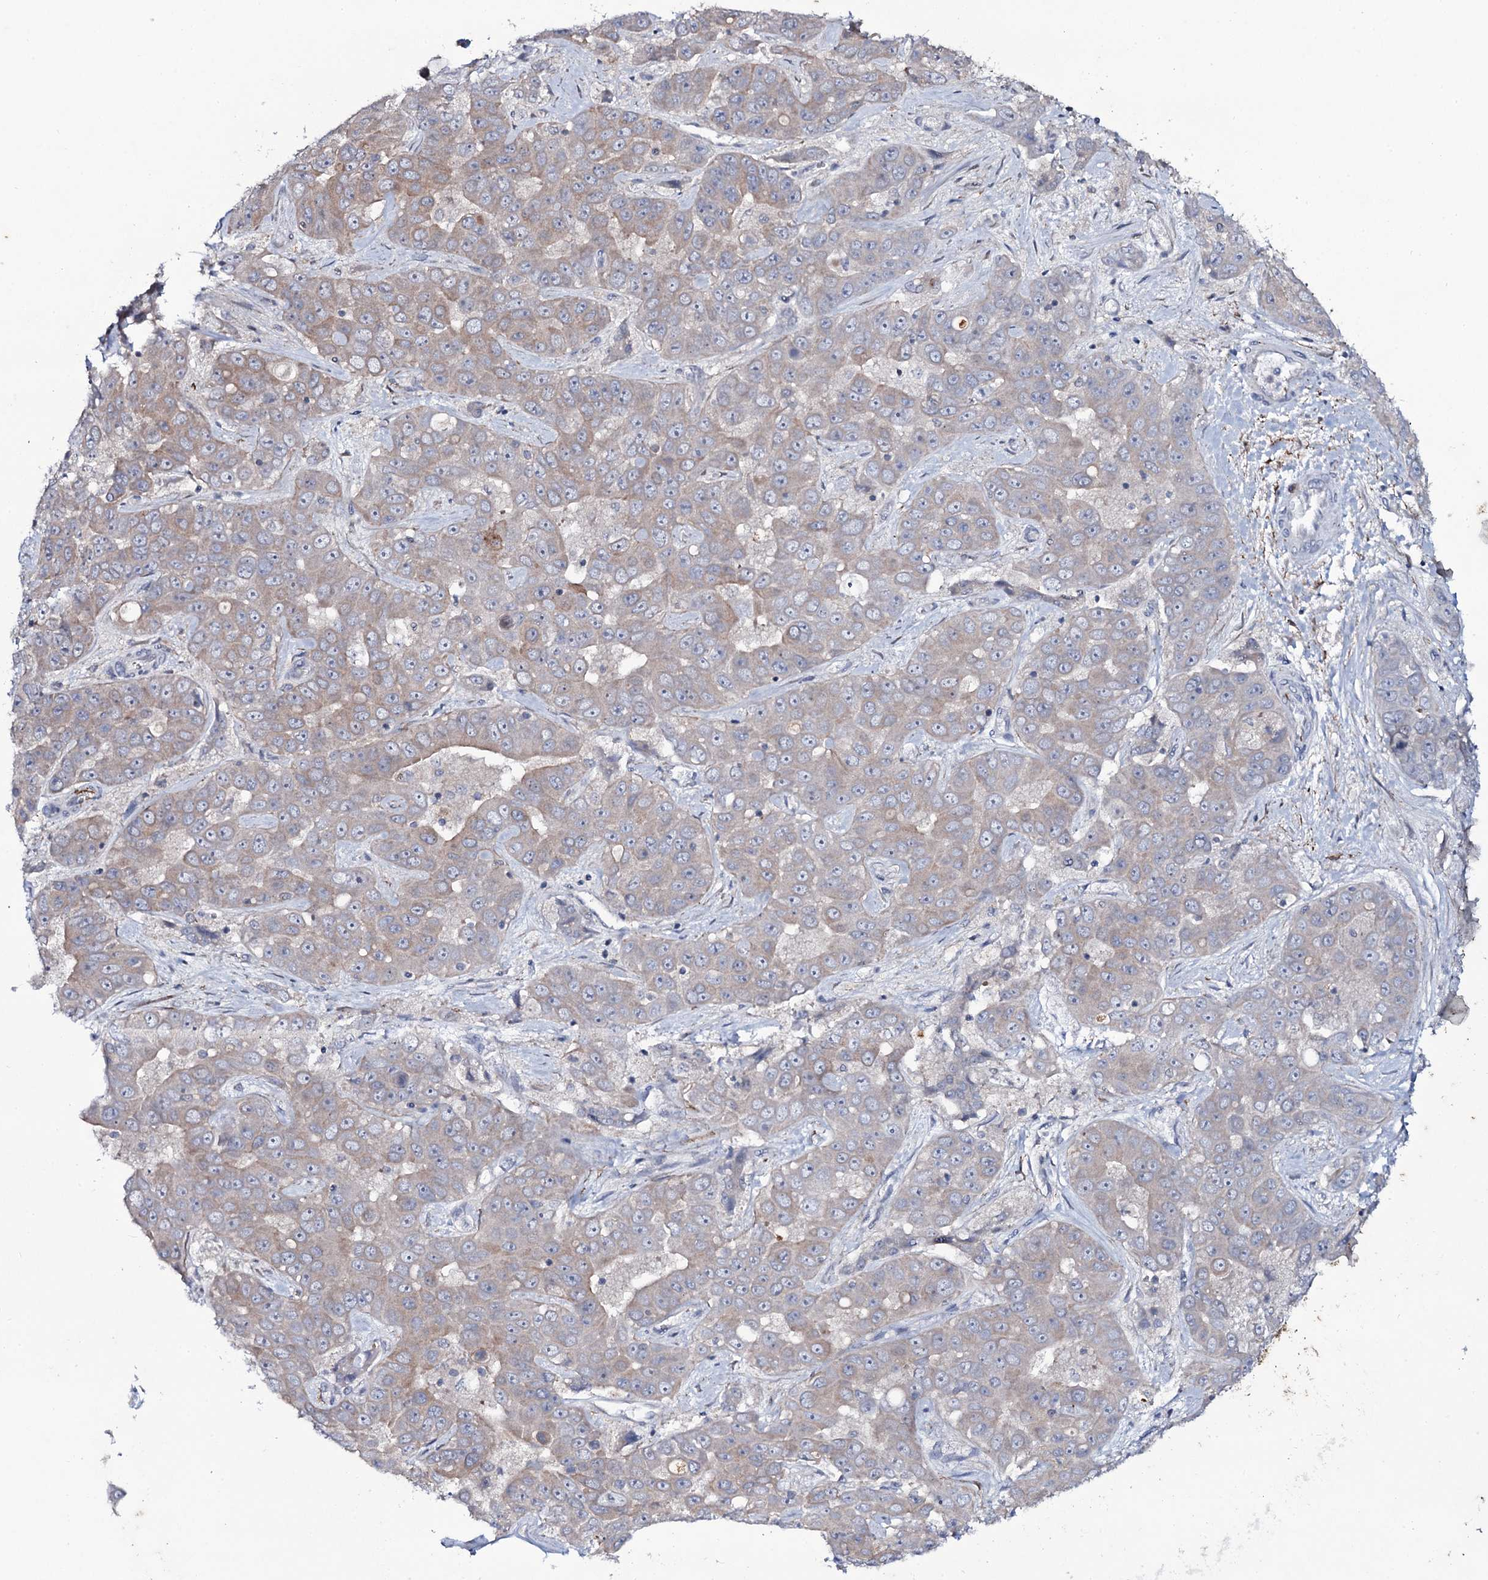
{"staining": {"intensity": "weak", "quantity": "25%-75%", "location": "cytoplasmic/membranous"}, "tissue": "liver cancer", "cell_type": "Tumor cells", "image_type": "cancer", "snomed": [{"axis": "morphology", "description": "Cholangiocarcinoma"}, {"axis": "topography", "description": "Liver"}], "caption": "High-power microscopy captured an immunohistochemistry photomicrograph of liver cancer, revealing weak cytoplasmic/membranous expression in approximately 25%-75% of tumor cells.", "gene": "SNAP23", "patient": {"sex": "female", "age": 52}}